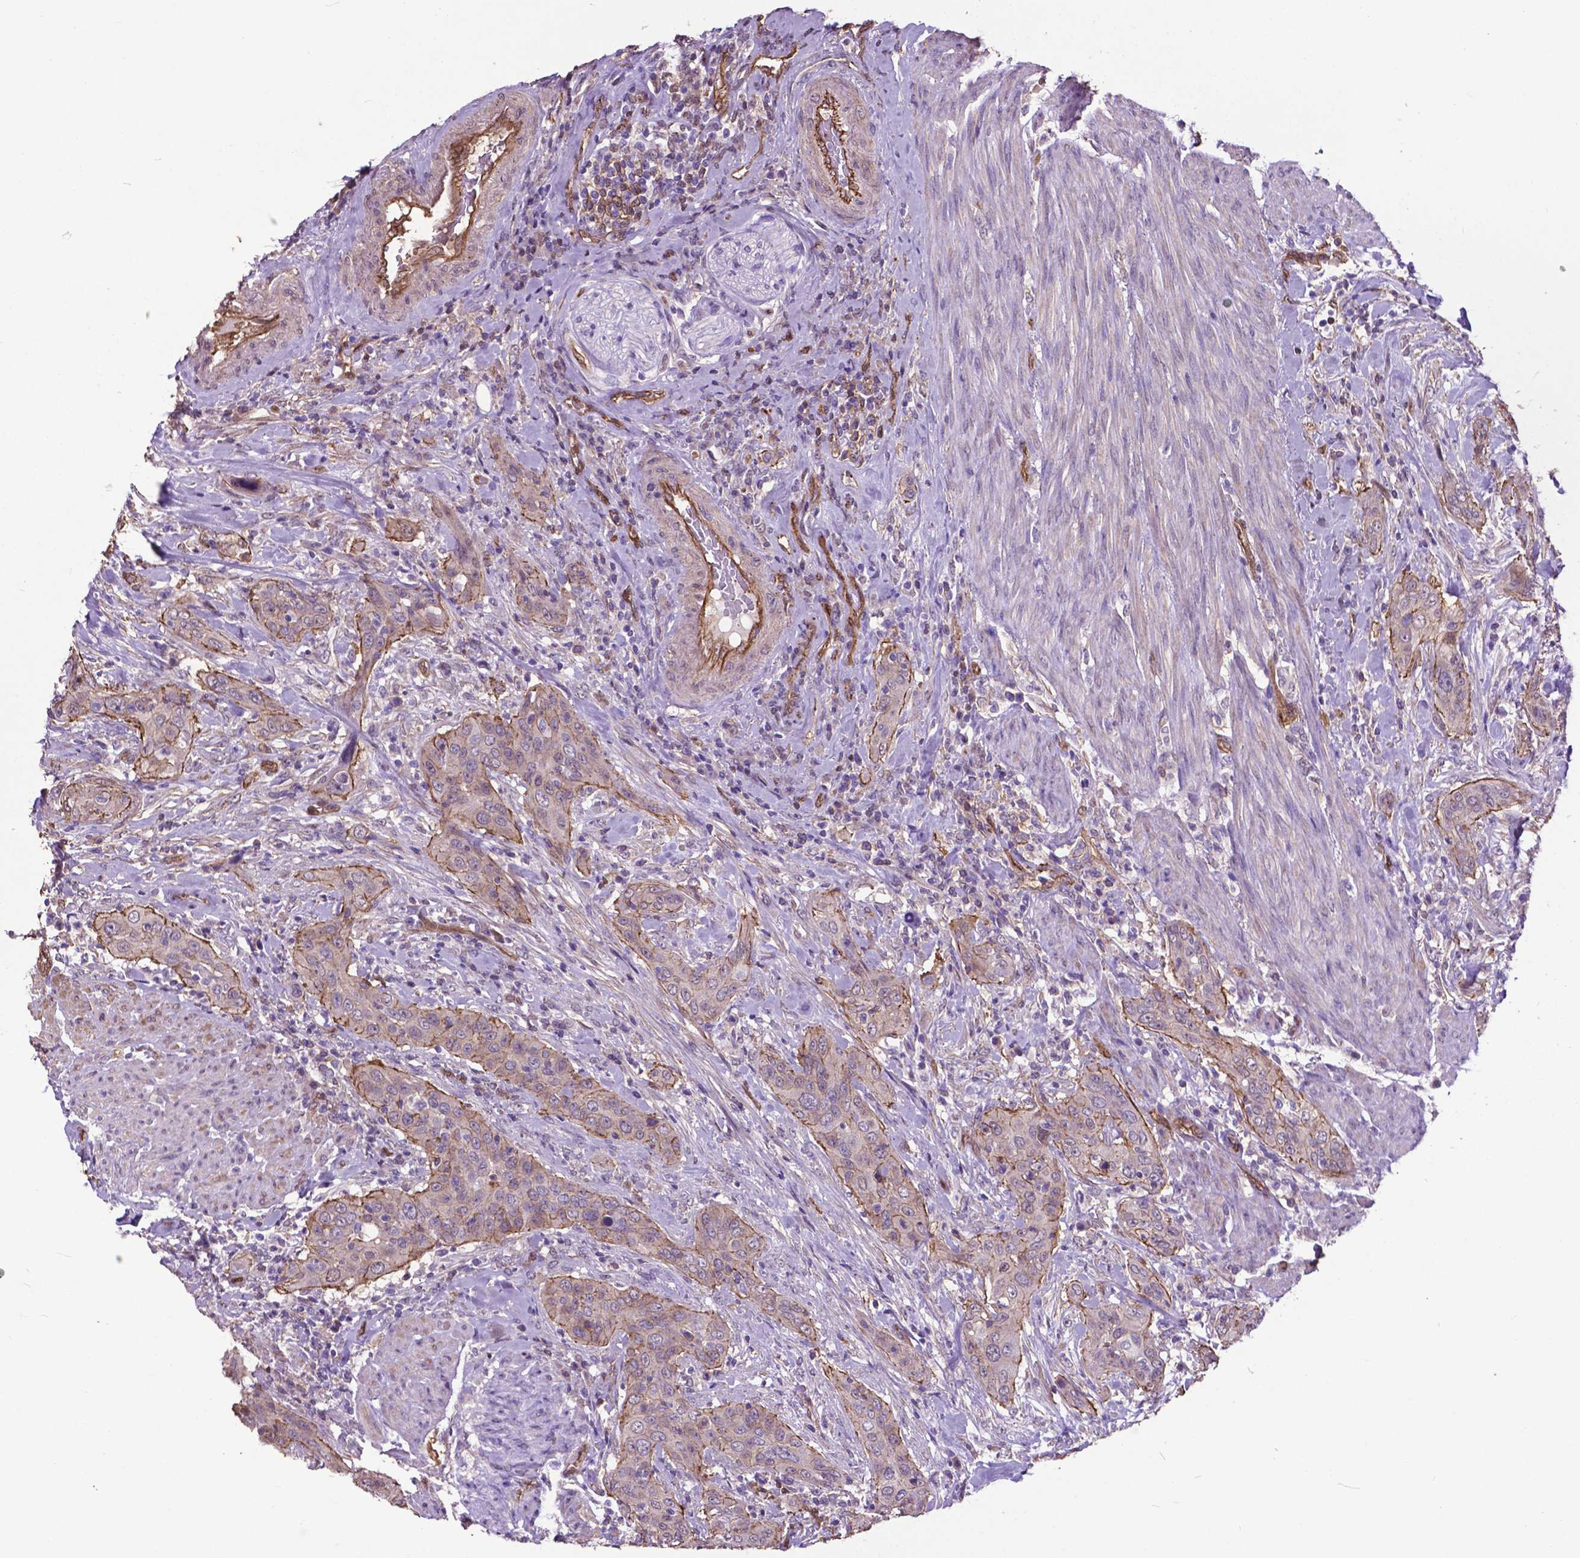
{"staining": {"intensity": "negative", "quantity": "none", "location": "none"}, "tissue": "urothelial cancer", "cell_type": "Tumor cells", "image_type": "cancer", "snomed": [{"axis": "morphology", "description": "Urothelial carcinoma, High grade"}, {"axis": "topography", "description": "Urinary bladder"}], "caption": "Immunohistochemical staining of human urothelial cancer shows no significant staining in tumor cells.", "gene": "PDLIM1", "patient": {"sex": "male", "age": 82}}